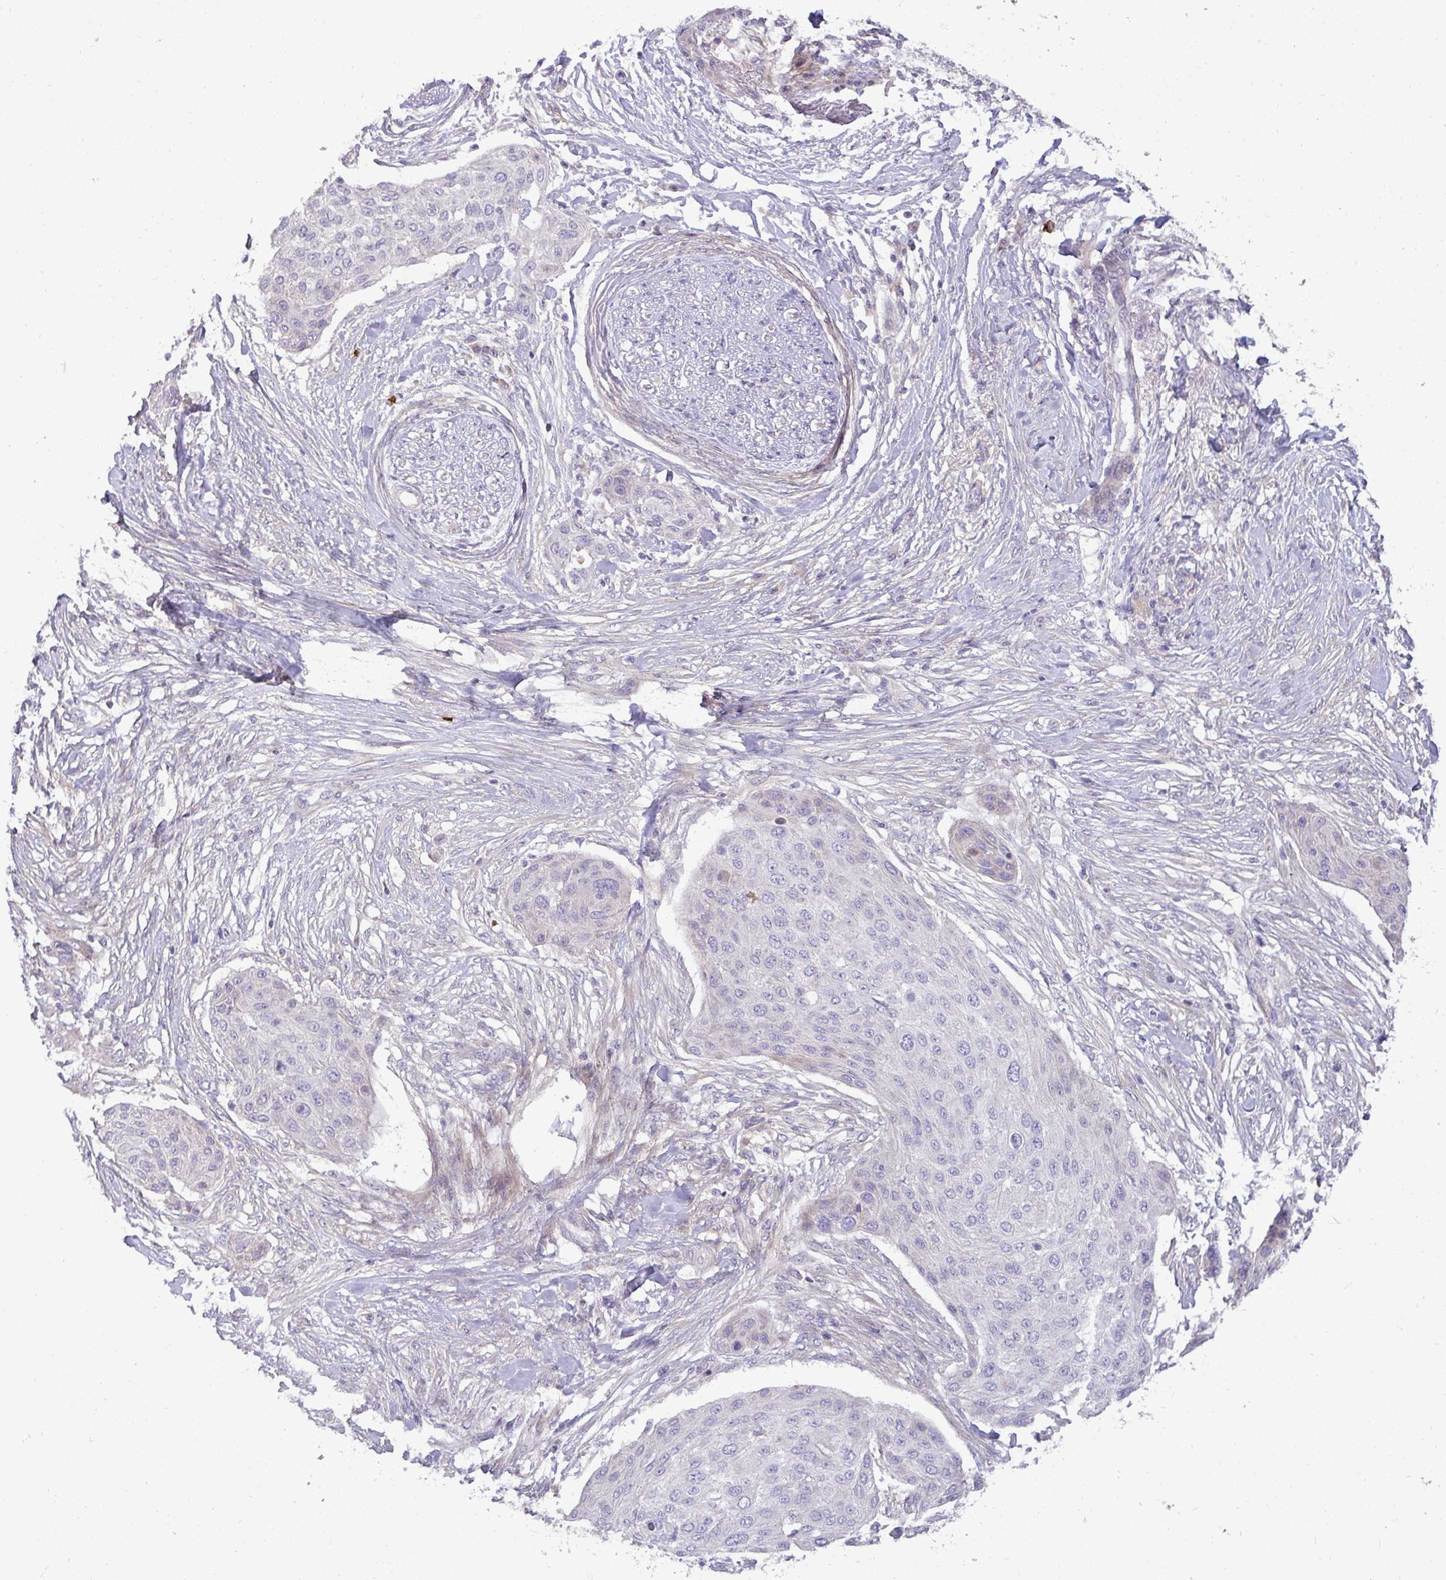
{"staining": {"intensity": "moderate", "quantity": "<25%", "location": "cytoplasmic/membranous"}, "tissue": "skin cancer", "cell_type": "Tumor cells", "image_type": "cancer", "snomed": [{"axis": "morphology", "description": "Squamous cell carcinoma, NOS"}, {"axis": "topography", "description": "Skin"}], "caption": "An image showing moderate cytoplasmic/membranous staining in approximately <25% of tumor cells in skin cancer, as visualized by brown immunohistochemical staining.", "gene": "SH2D1B", "patient": {"sex": "female", "age": 87}}